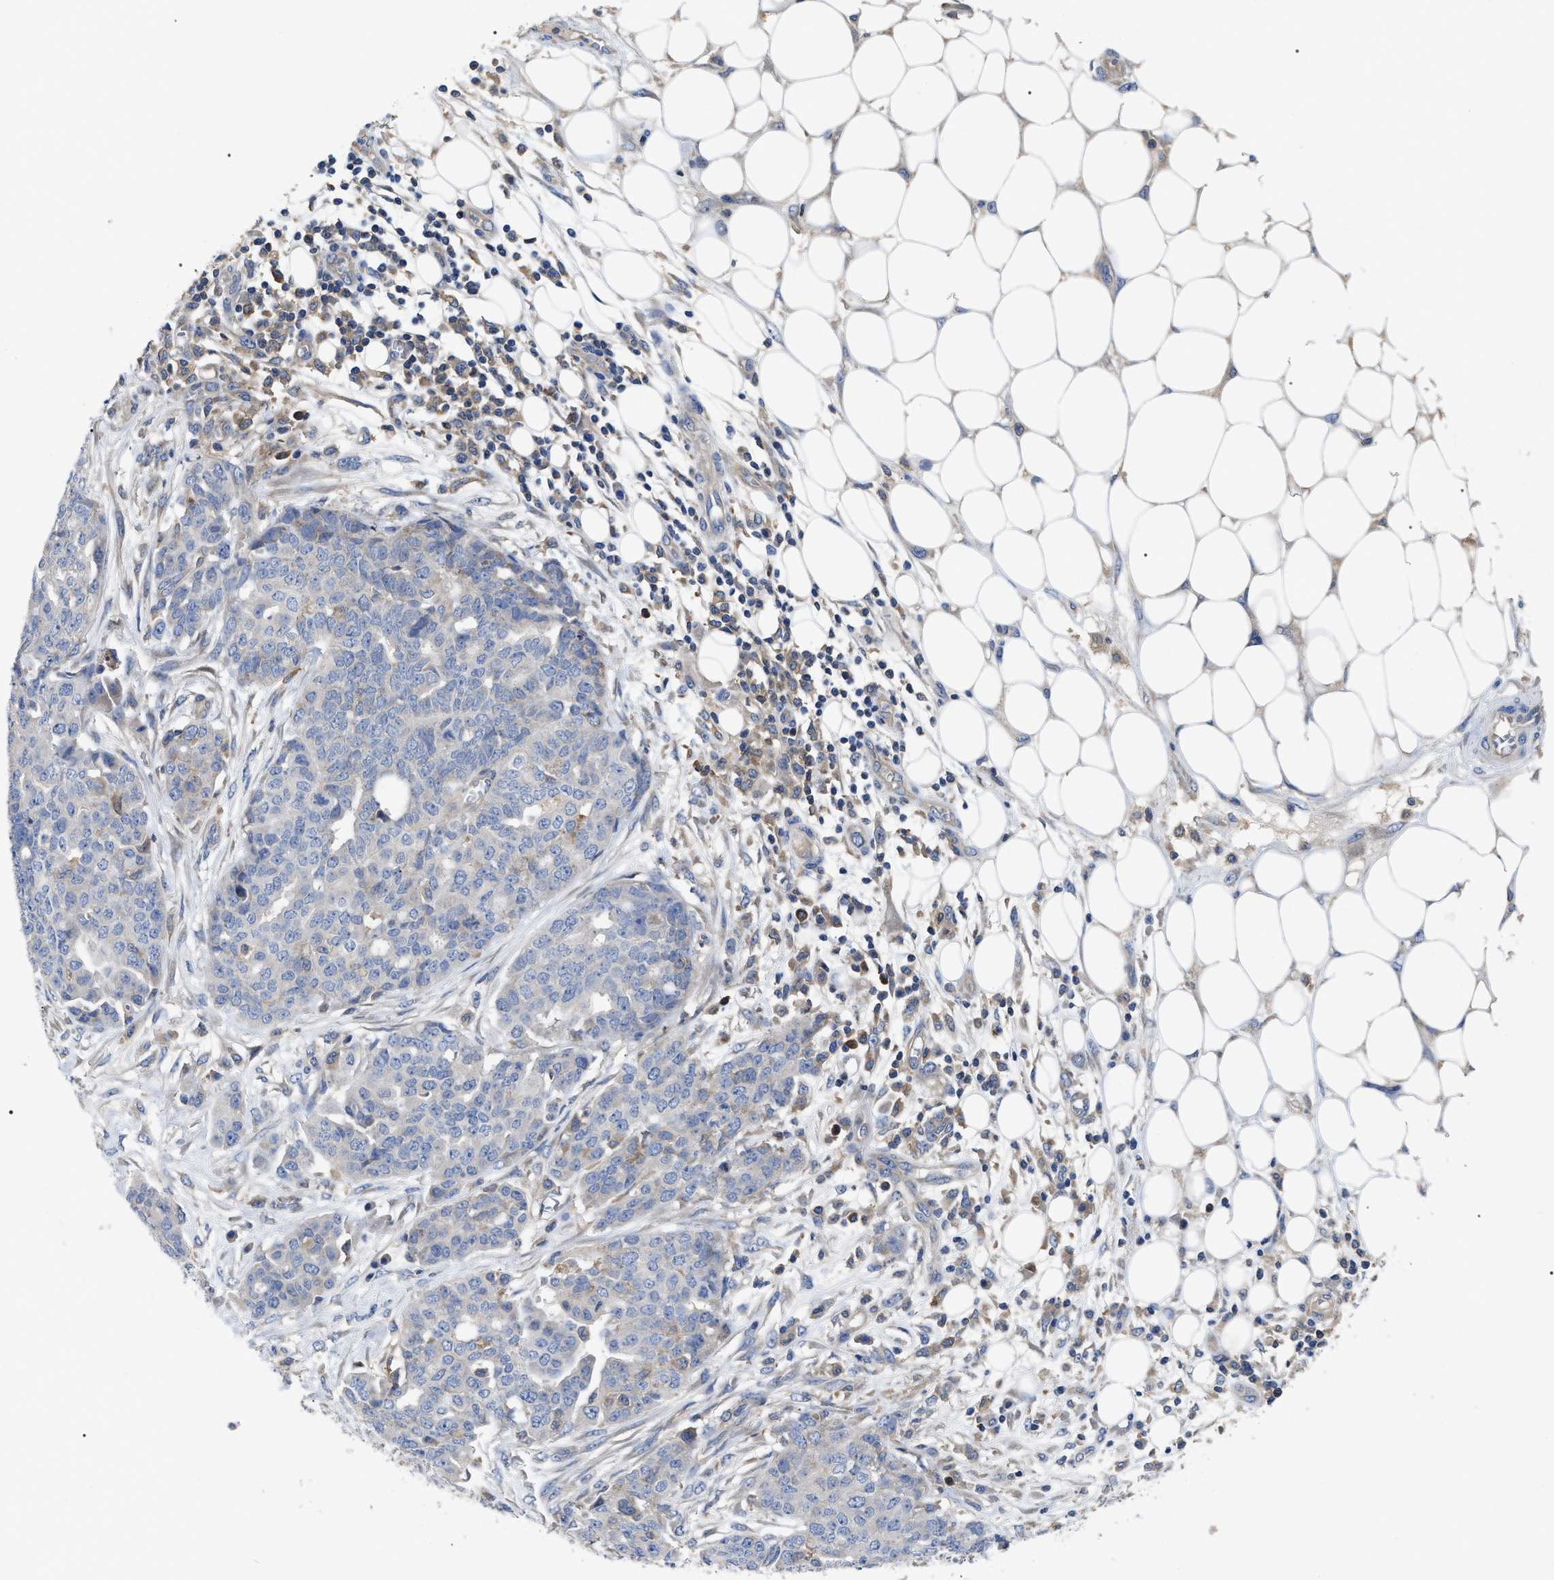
{"staining": {"intensity": "negative", "quantity": "none", "location": "none"}, "tissue": "ovarian cancer", "cell_type": "Tumor cells", "image_type": "cancer", "snomed": [{"axis": "morphology", "description": "Cystadenocarcinoma, serous, NOS"}, {"axis": "topography", "description": "Soft tissue"}, {"axis": "topography", "description": "Ovary"}], "caption": "Image shows no protein staining in tumor cells of ovarian cancer tissue.", "gene": "RAP1GDS1", "patient": {"sex": "female", "age": 57}}